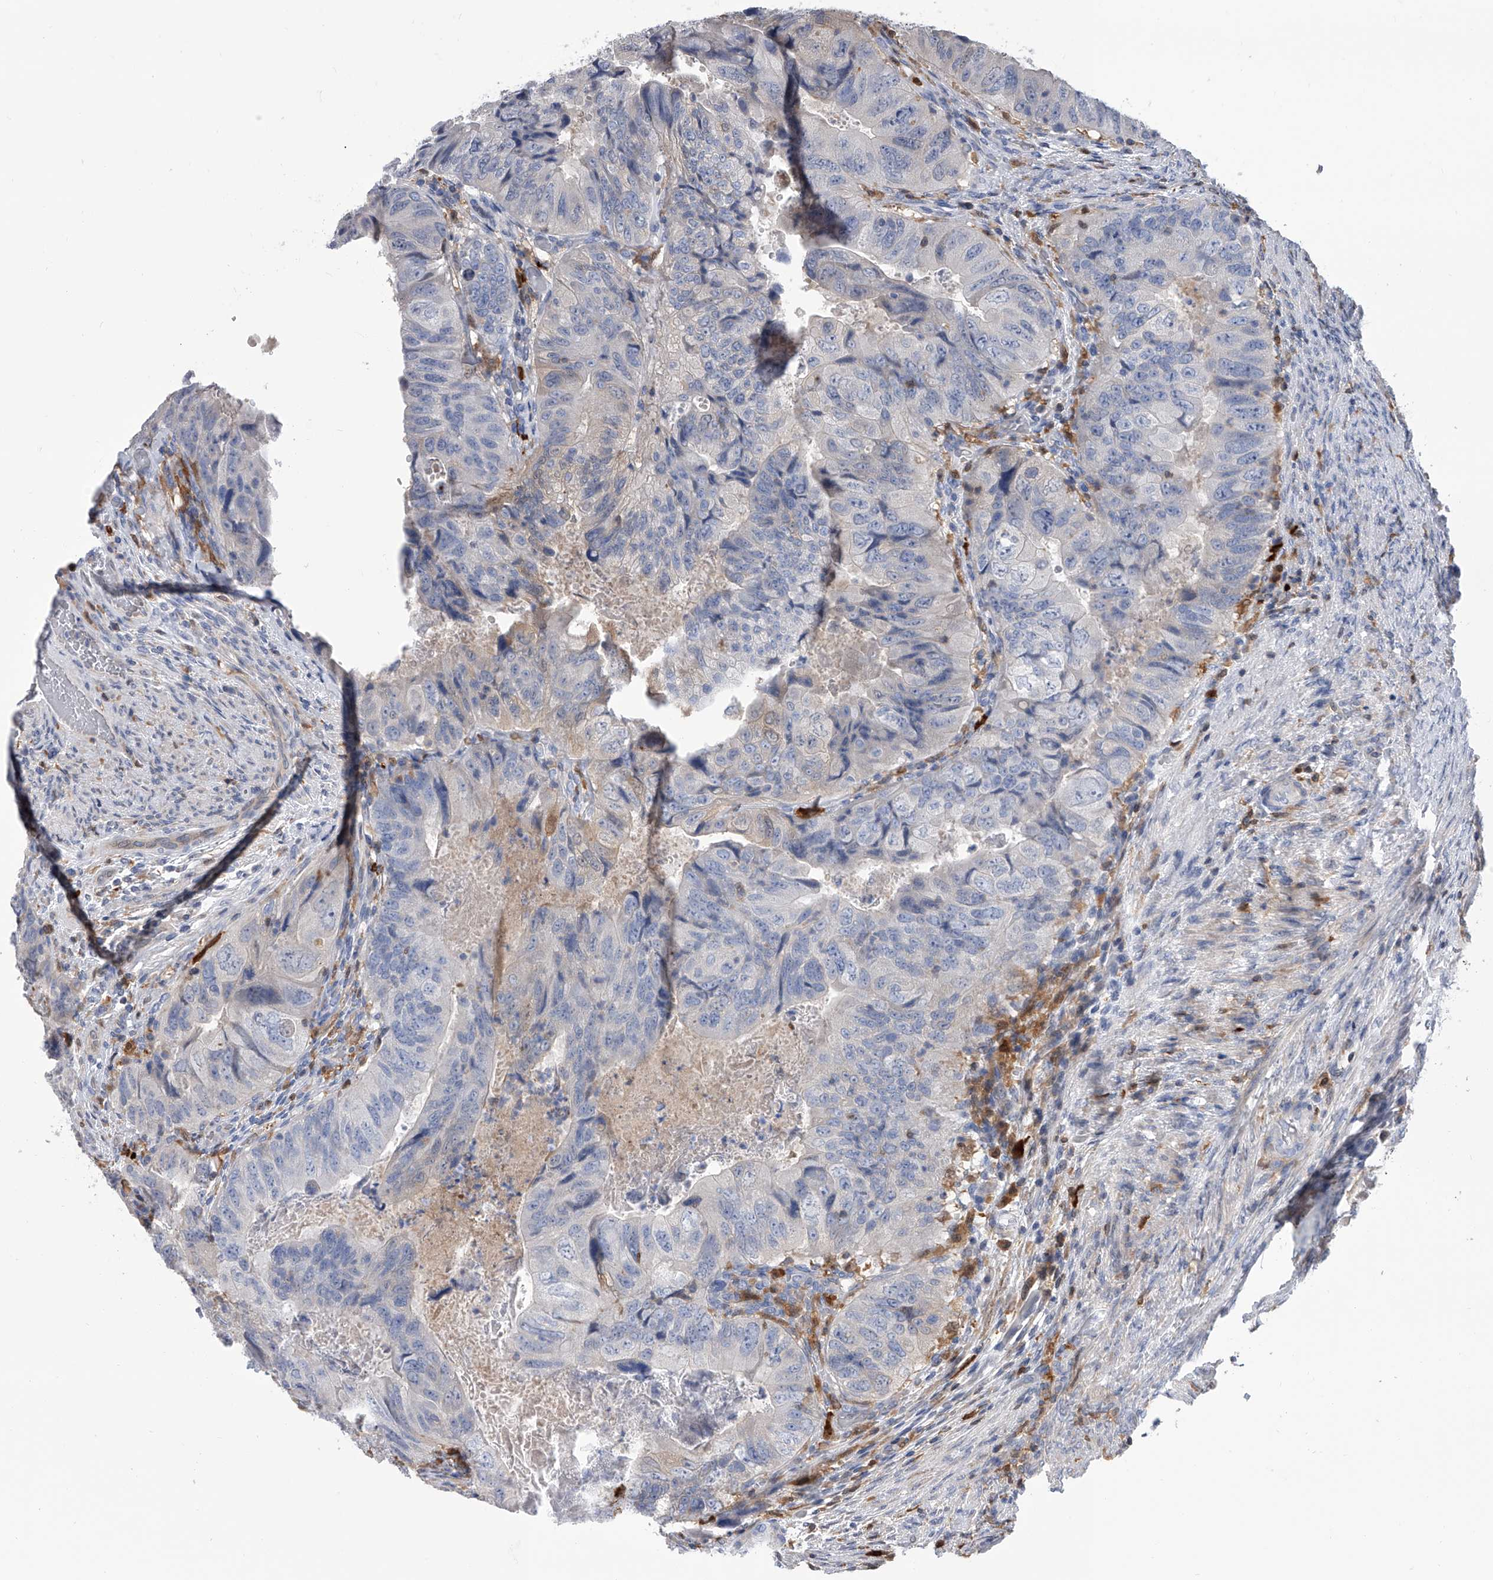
{"staining": {"intensity": "negative", "quantity": "none", "location": "none"}, "tissue": "colorectal cancer", "cell_type": "Tumor cells", "image_type": "cancer", "snomed": [{"axis": "morphology", "description": "Adenocarcinoma, NOS"}, {"axis": "topography", "description": "Rectum"}], "caption": "High power microscopy micrograph of an immunohistochemistry (IHC) photomicrograph of colorectal cancer (adenocarcinoma), revealing no significant positivity in tumor cells.", "gene": "SERPINB9", "patient": {"sex": "male", "age": 63}}